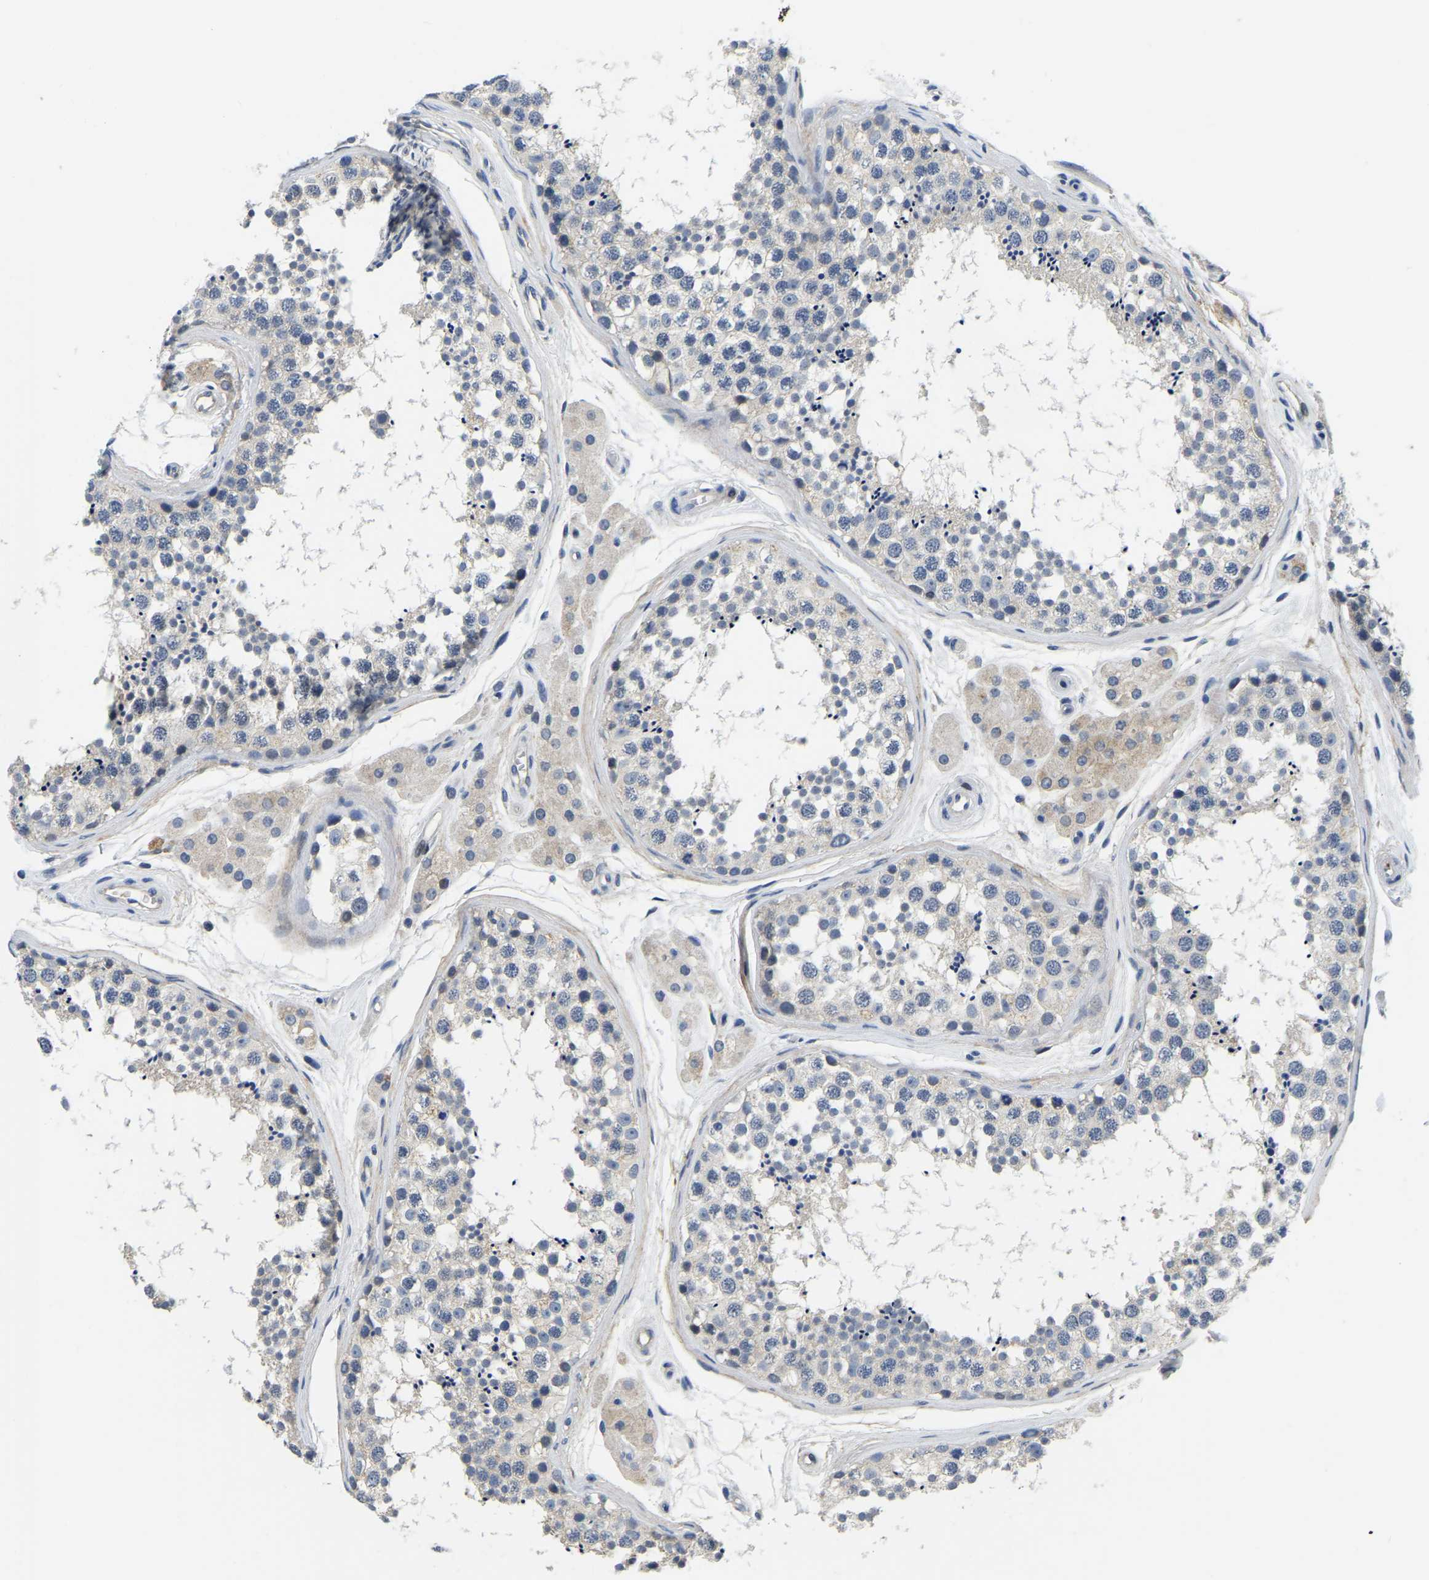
{"staining": {"intensity": "weak", "quantity": "<25%", "location": "cytoplasmic/membranous"}, "tissue": "testis", "cell_type": "Cells in seminiferous ducts", "image_type": "normal", "snomed": [{"axis": "morphology", "description": "Normal tissue, NOS"}, {"axis": "topography", "description": "Testis"}], "caption": "Immunohistochemical staining of unremarkable human testis exhibits no significant expression in cells in seminiferous ducts. The staining was performed using DAB to visualize the protein expression in brown, while the nuclei were stained in blue with hematoxylin (Magnification: 20x).", "gene": "ITGA2", "patient": {"sex": "male", "age": 56}}